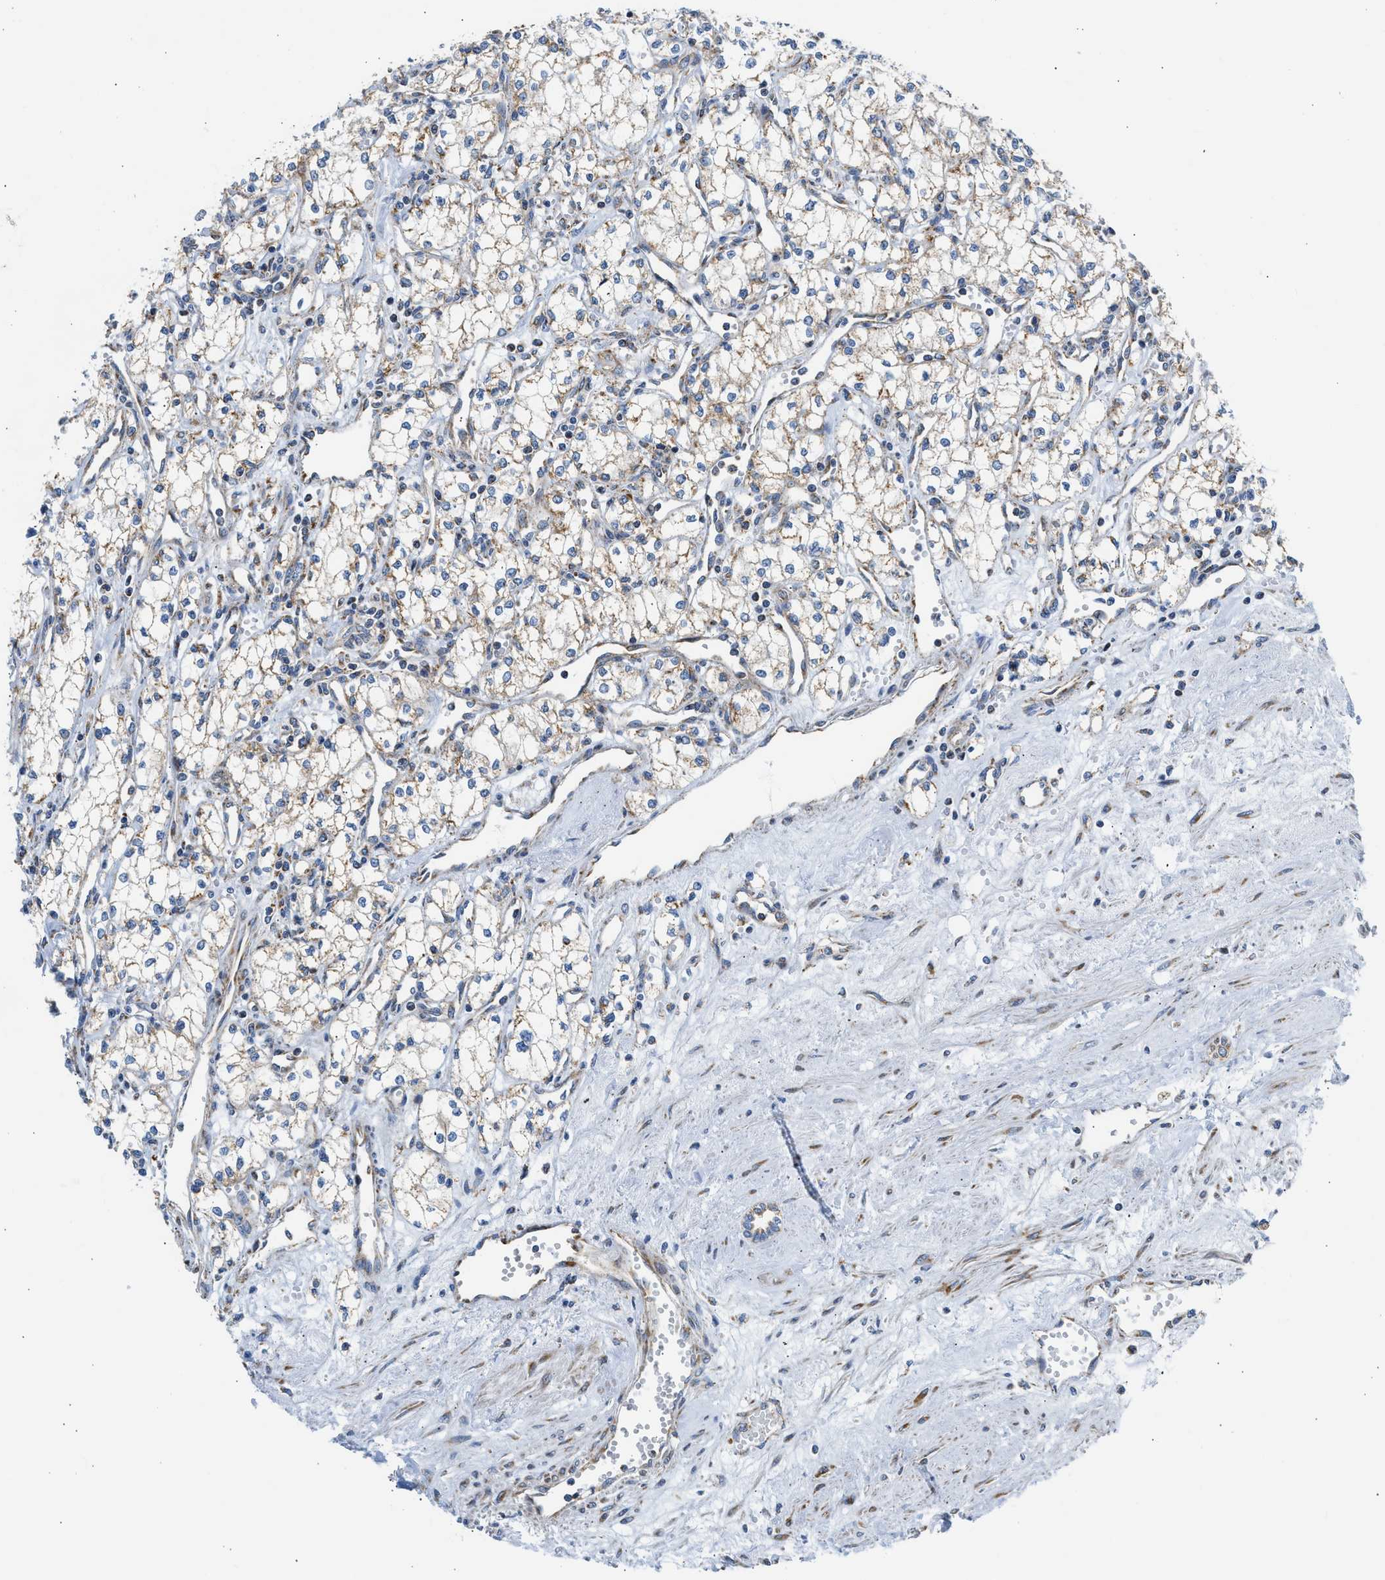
{"staining": {"intensity": "moderate", "quantity": ">75%", "location": "cytoplasmic/membranous"}, "tissue": "renal cancer", "cell_type": "Tumor cells", "image_type": "cancer", "snomed": [{"axis": "morphology", "description": "Adenocarcinoma, NOS"}, {"axis": "topography", "description": "Kidney"}], "caption": "Tumor cells demonstrate medium levels of moderate cytoplasmic/membranous staining in about >75% of cells in renal cancer. (Brightfield microscopy of DAB IHC at high magnification).", "gene": "CAMKK2", "patient": {"sex": "male", "age": 59}}